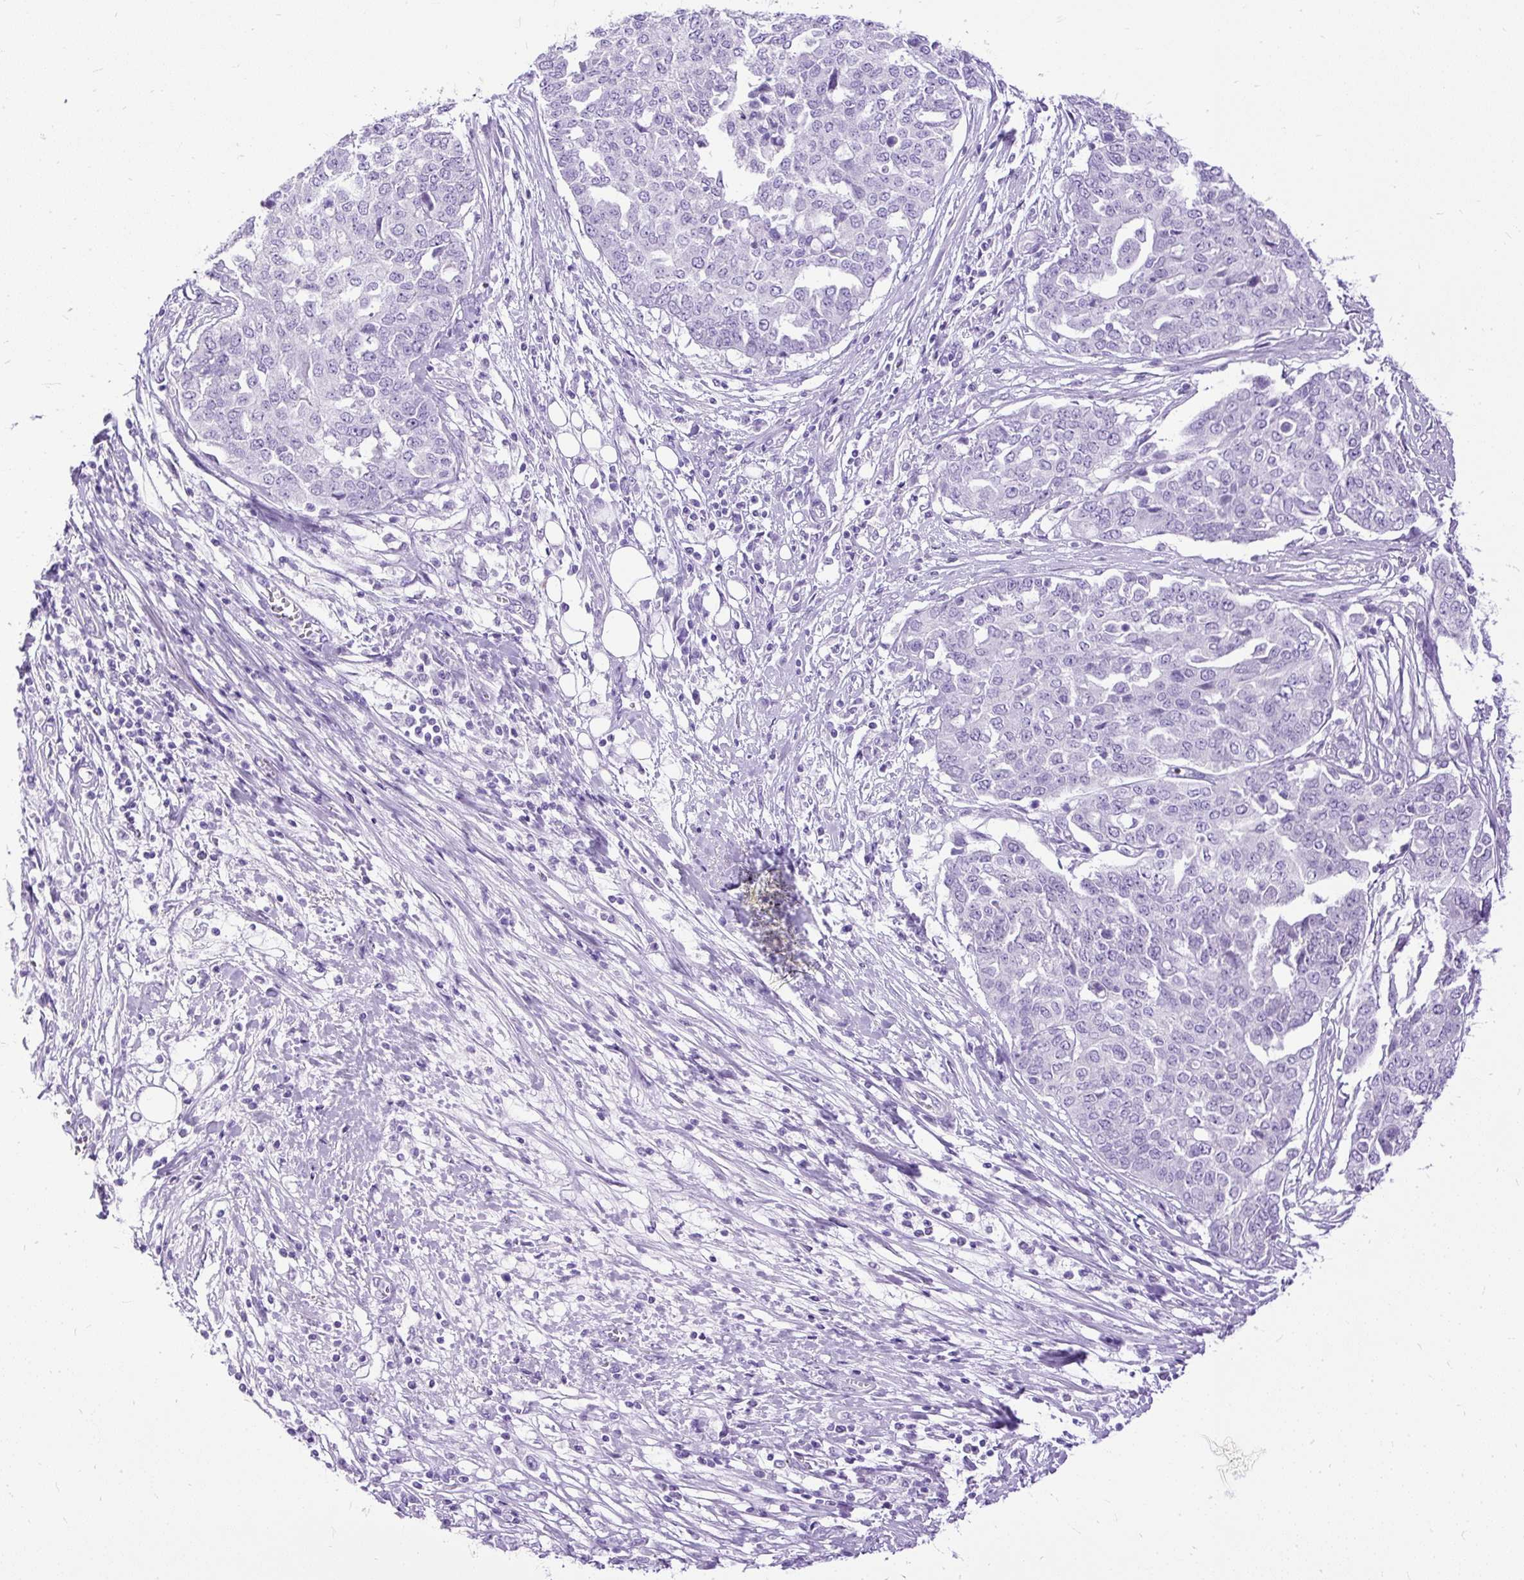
{"staining": {"intensity": "negative", "quantity": "none", "location": "none"}, "tissue": "ovarian cancer", "cell_type": "Tumor cells", "image_type": "cancer", "snomed": [{"axis": "morphology", "description": "Cystadenocarcinoma, serous, NOS"}, {"axis": "topography", "description": "Soft tissue"}, {"axis": "topography", "description": "Ovary"}], "caption": "A high-resolution photomicrograph shows immunohistochemistry (IHC) staining of serous cystadenocarcinoma (ovarian), which shows no significant positivity in tumor cells.", "gene": "HEY1", "patient": {"sex": "female", "age": 57}}